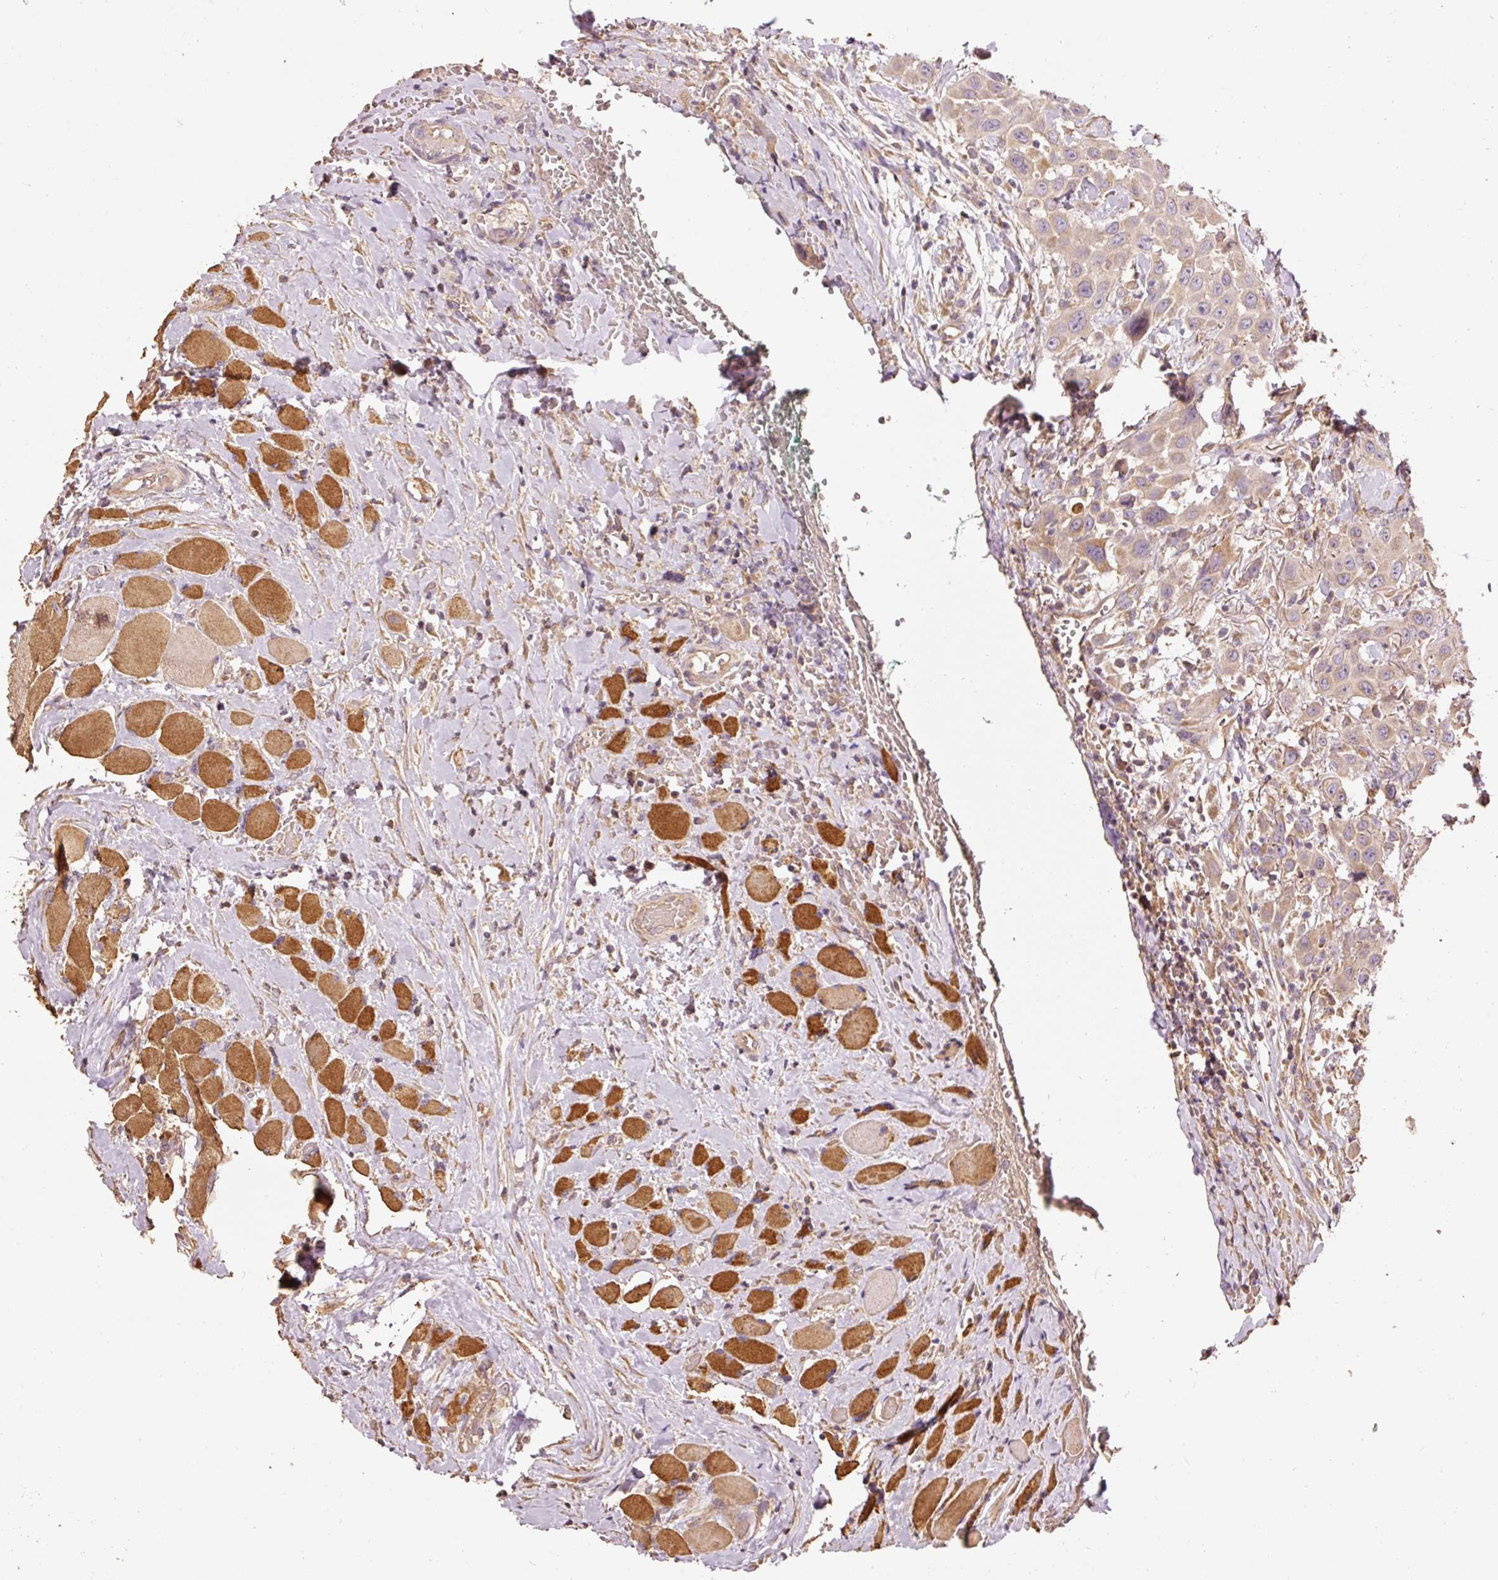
{"staining": {"intensity": "moderate", "quantity": "<25%", "location": "cytoplasmic/membranous"}, "tissue": "head and neck cancer", "cell_type": "Tumor cells", "image_type": "cancer", "snomed": [{"axis": "morphology", "description": "Squamous cell carcinoma, NOS"}, {"axis": "topography", "description": "Head-Neck"}], "caption": "Head and neck cancer (squamous cell carcinoma) stained for a protein displays moderate cytoplasmic/membranous positivity in tumor cells.", "gene": "EFHC1", "patient": {"sex": "male", "age": 81}}